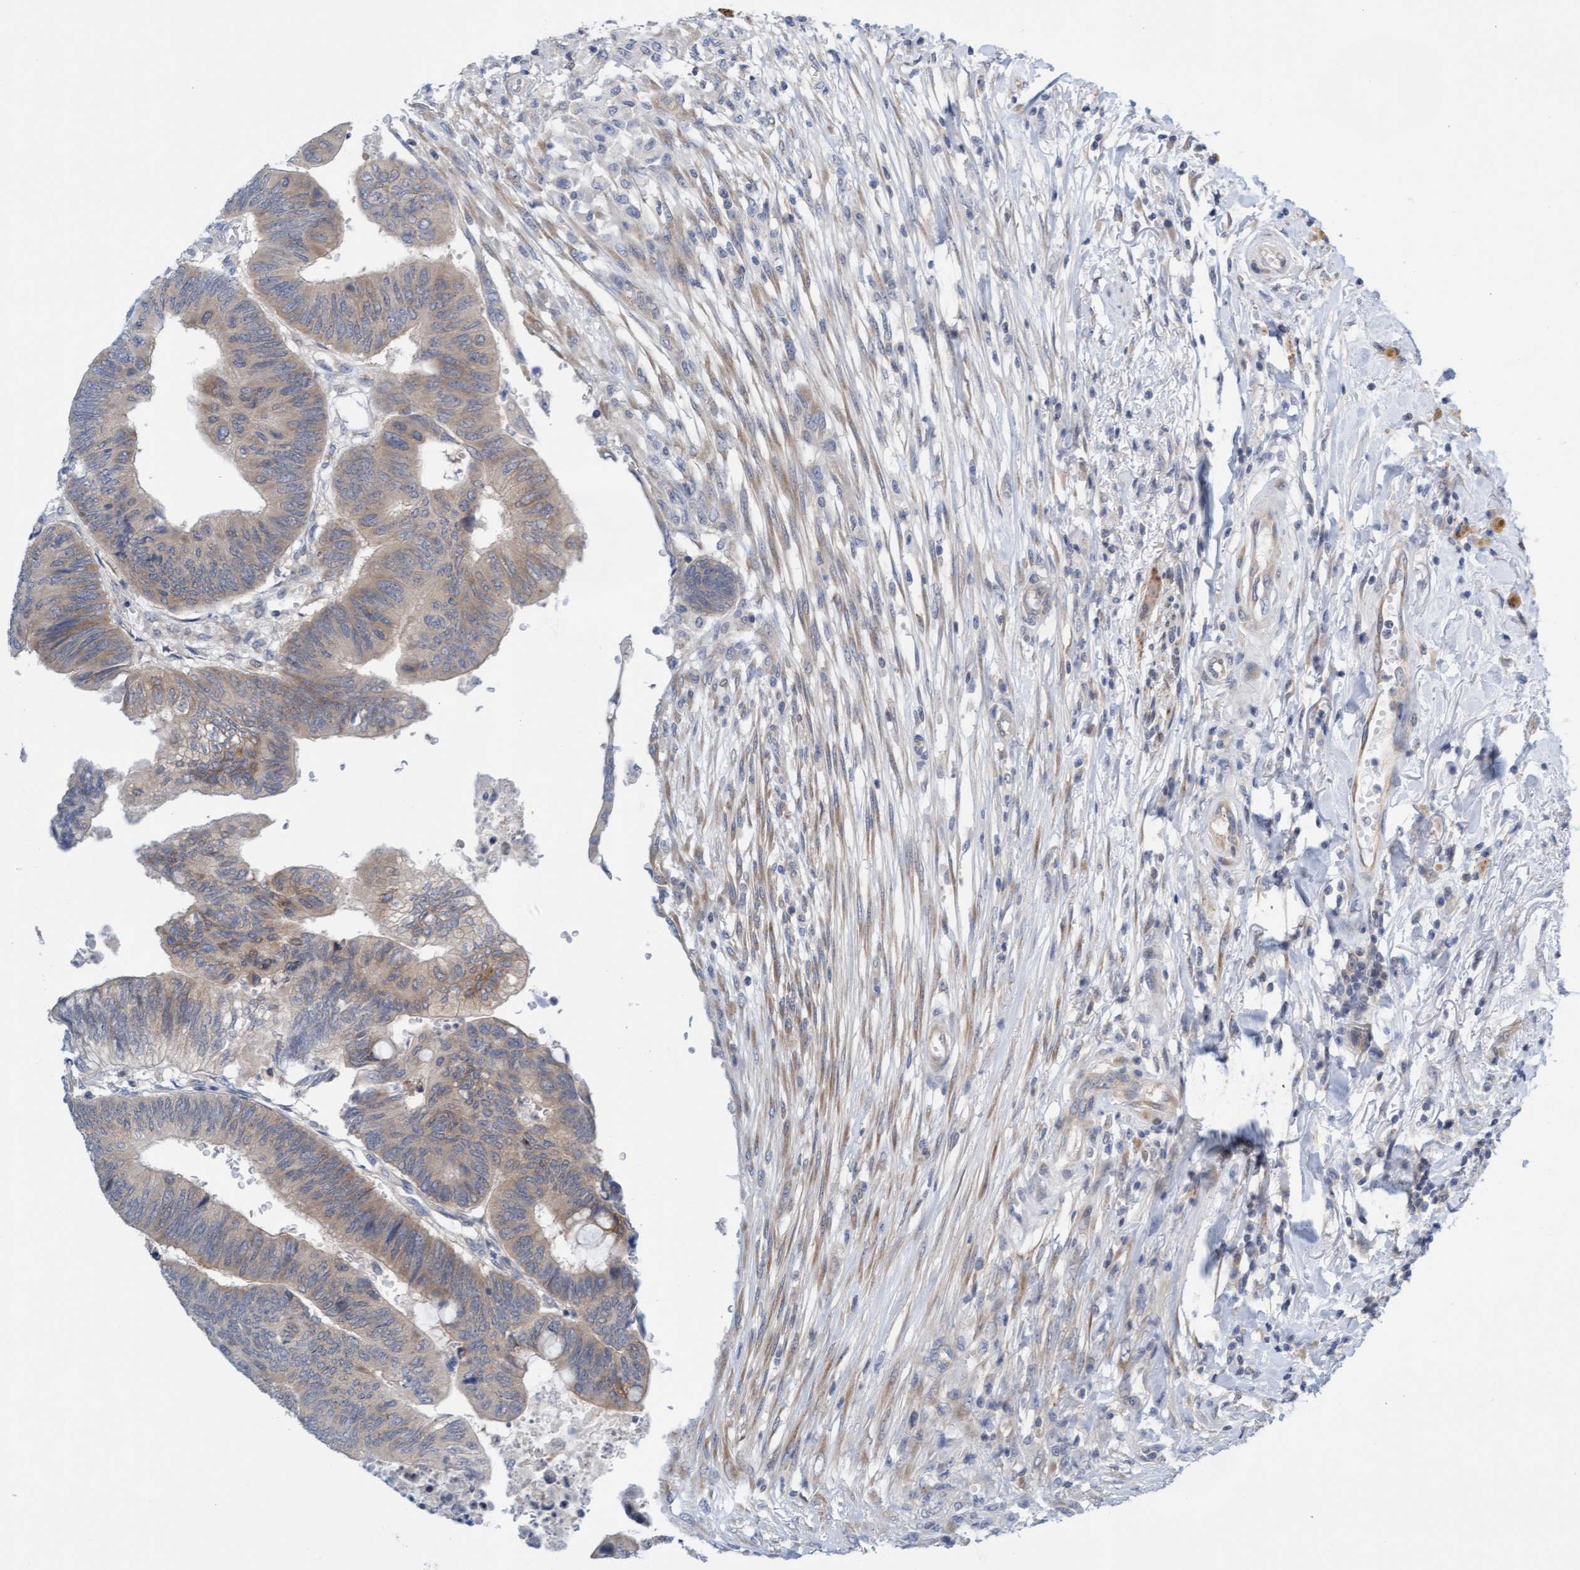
{"staining": {"intensity": "weak", "quantity": ">75%", "location": "cytoplasmic/membranous"}, "tissue": "colorectal cancer", "cell_type": "Tumor cells", "image_type": "cancer", "snomed": [{"axis": "morphology", "description": "Normal tissue, NOS"}, {"axis": "morphology", "description": "Adenocarcinoma, NOS"}, {"axis": "topography", "description": "Rectum"}, {"axis": "topography", "description": "Peripheral nerve tissue"}], "caption": "Colorectal cancer (adenocarcinoma) tissue shows weak cytoplasmic/membranous staining in about >75% of tumor cells, visualized by immunohistochemistry. Using DAB (brown) and hematoxylin (blue) stains, captured at high magnification using brightfield microscopy.", "gene": "AMZ2", "patient": {"sex": "male", "age": 92}}